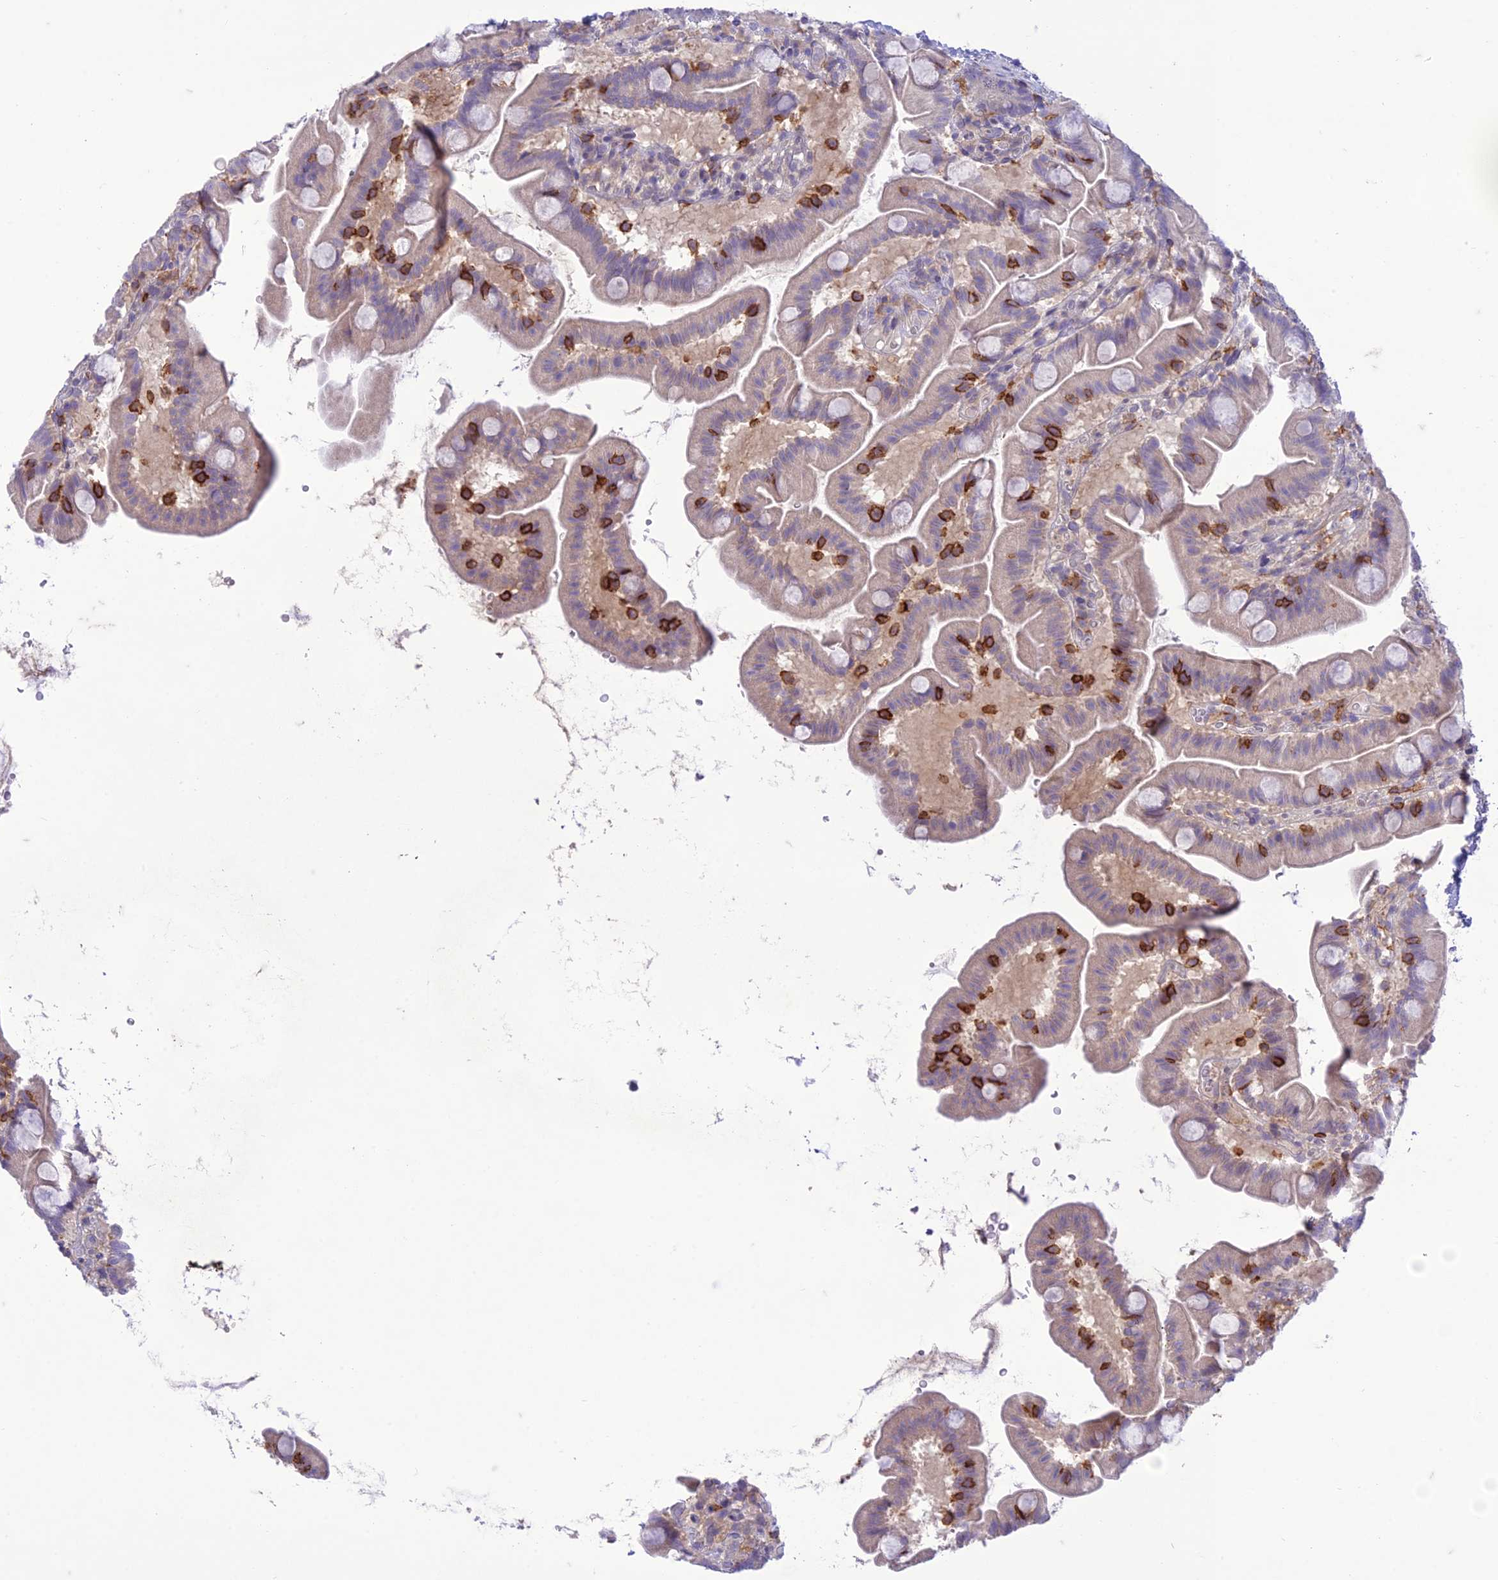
{"staining": {"intensity": "negative", "quantity": "none", "location": "none"}, "tissue": "small intestine", "cell_type": "Glandular cells", "image_type": "normal", "snomed": [{"axis": "morphology", "description": "Normal tissue, NOS"}, {"axis": "topography", "description": "Small intestine"}], "caption": "This is a micrograph of immunohistochemistry staining of normal small intestine, which shows no staining in glandular cells. (Brightfield microscopy of DAB (3,3'-diaminobenzidine) immunohistochemistry (IHC) at high magnification).", "gene": "ITGAE", "patient": {"sex": "female", "age": 68}}